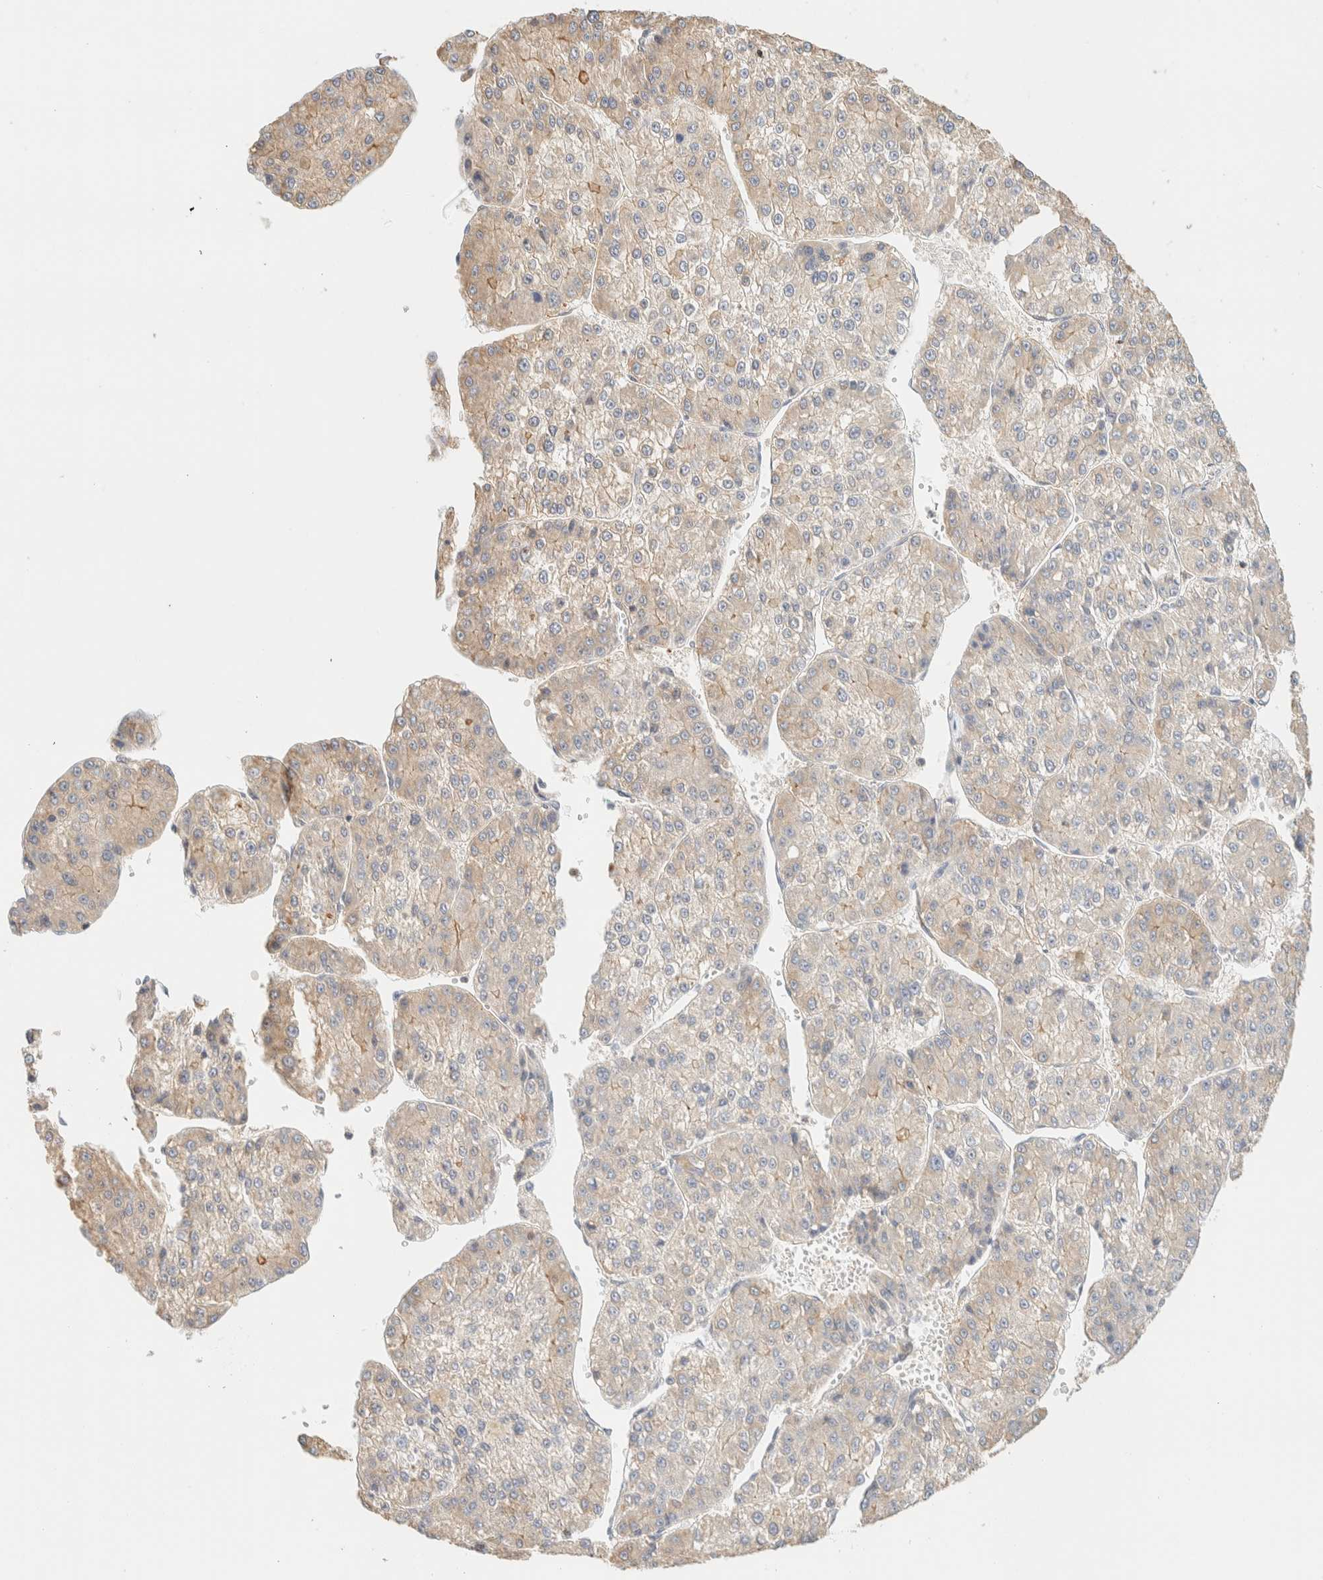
{"staining": {"intensity": "weak", "quantity": ">75%", "location": "cytoplasmic/membranous"}, "tissue": "liver cancer", "cell_type": "Tumor cells", "image_type": "cancer", "snomed": [{"axis": "morphology", "description": "Carcinoma, Hepatocellular, NOS"}, {"axis": "topography", "description": "Liver"}], "caption": "This is an image of IHC staining of hepatocellular carcinoma (liver), which shows weak positivity in the cytoplasmic/membranous of tumor cells.", "gene": "TBC1D8B", "patient": {"sex": "female", "age": 73}}